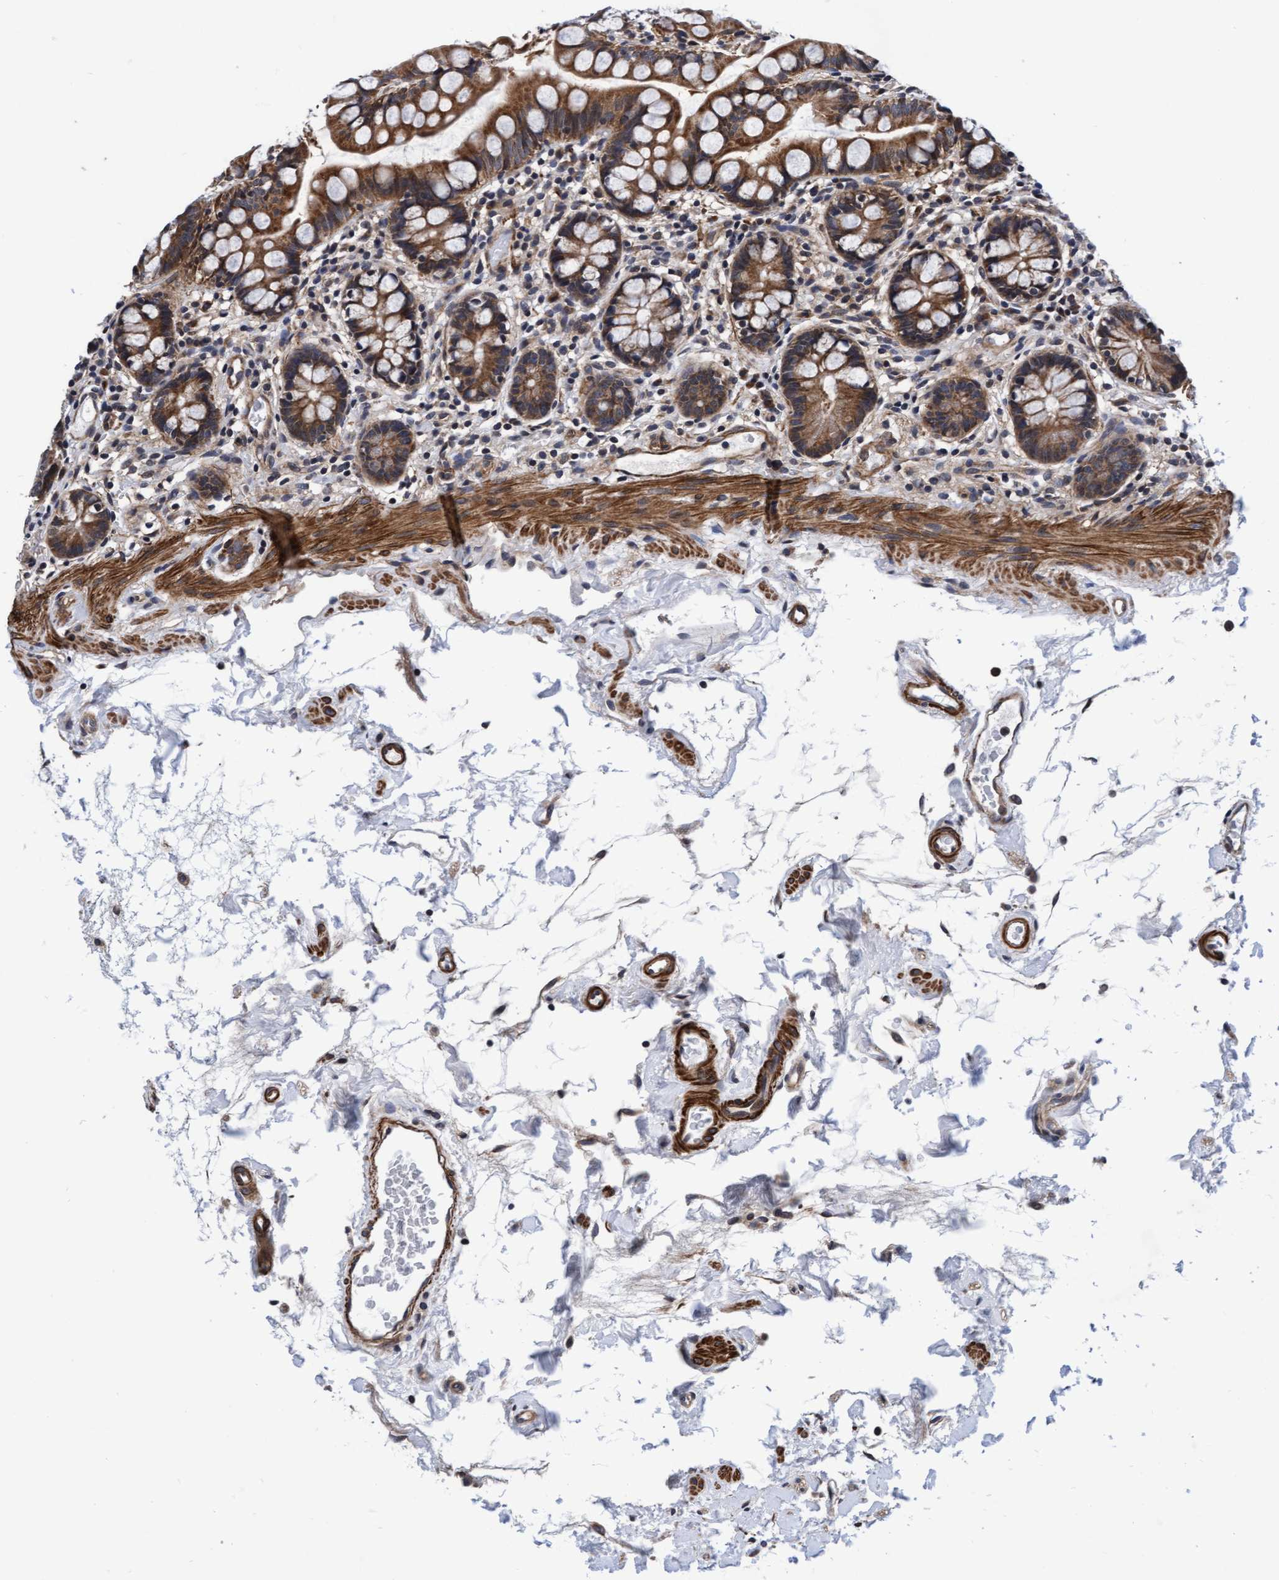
{"staining": {"intensity": "moderate", "quantity": ">75%", "location": "cytoplasmic/membranous"}, "tissue": "small intestine", "cell_type": "Glandular cells", "image_type": "normal", "snomed": [{"axis": "morphology", "description": "Normal tissue, NOS"}, {"axis": "topography", "description": "Small intestine"}], "caption": "Human small intestine stained for a protein (brown) demonstrates moderate cytoplasmic/membranous positive positivity in about >75% of glandular cells.", "gene": "EFCAB13", "patient": {"sex": "female", "age": 84}}